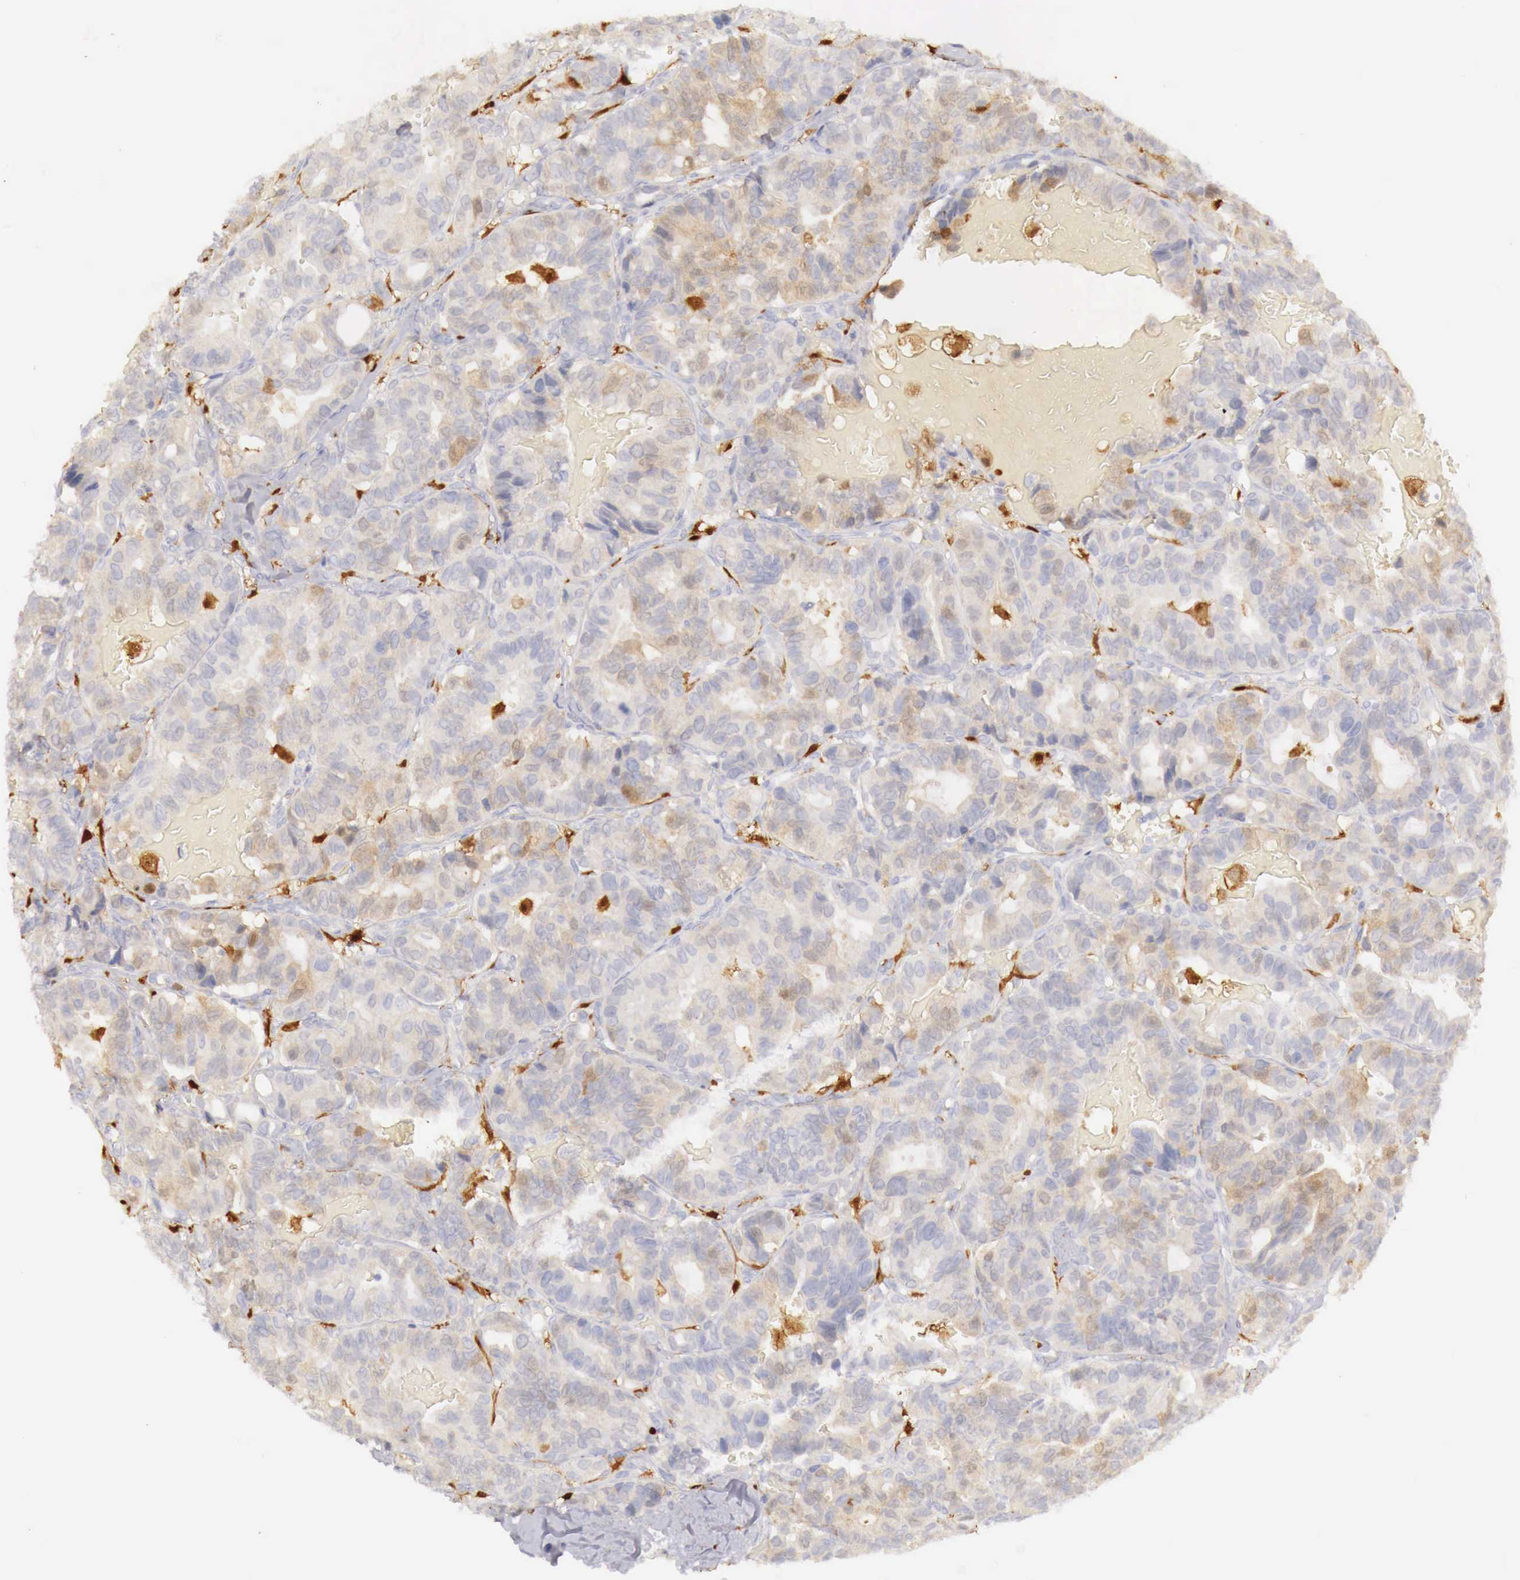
{"staining": {"intensity": "weak", "quantity": "25%-75%", "location": "cytoplasmic/membranous"}, "tissue": "breast cancer", "cell_type": "Tumor cells", "image_type": "cancer", "snomed": [{"axis": "morphology", "description": "Duct carcinoma"}, {"axis": "topography", "description": "Breast"}], "caption": "Breast cancer stained with a brown dye shows weak cytoplasmic/membranous positive positivity in approximately 25%-75% of tumor cells.", "gene": "RENBP", "patient": {"sex": "female", "age": 69}}